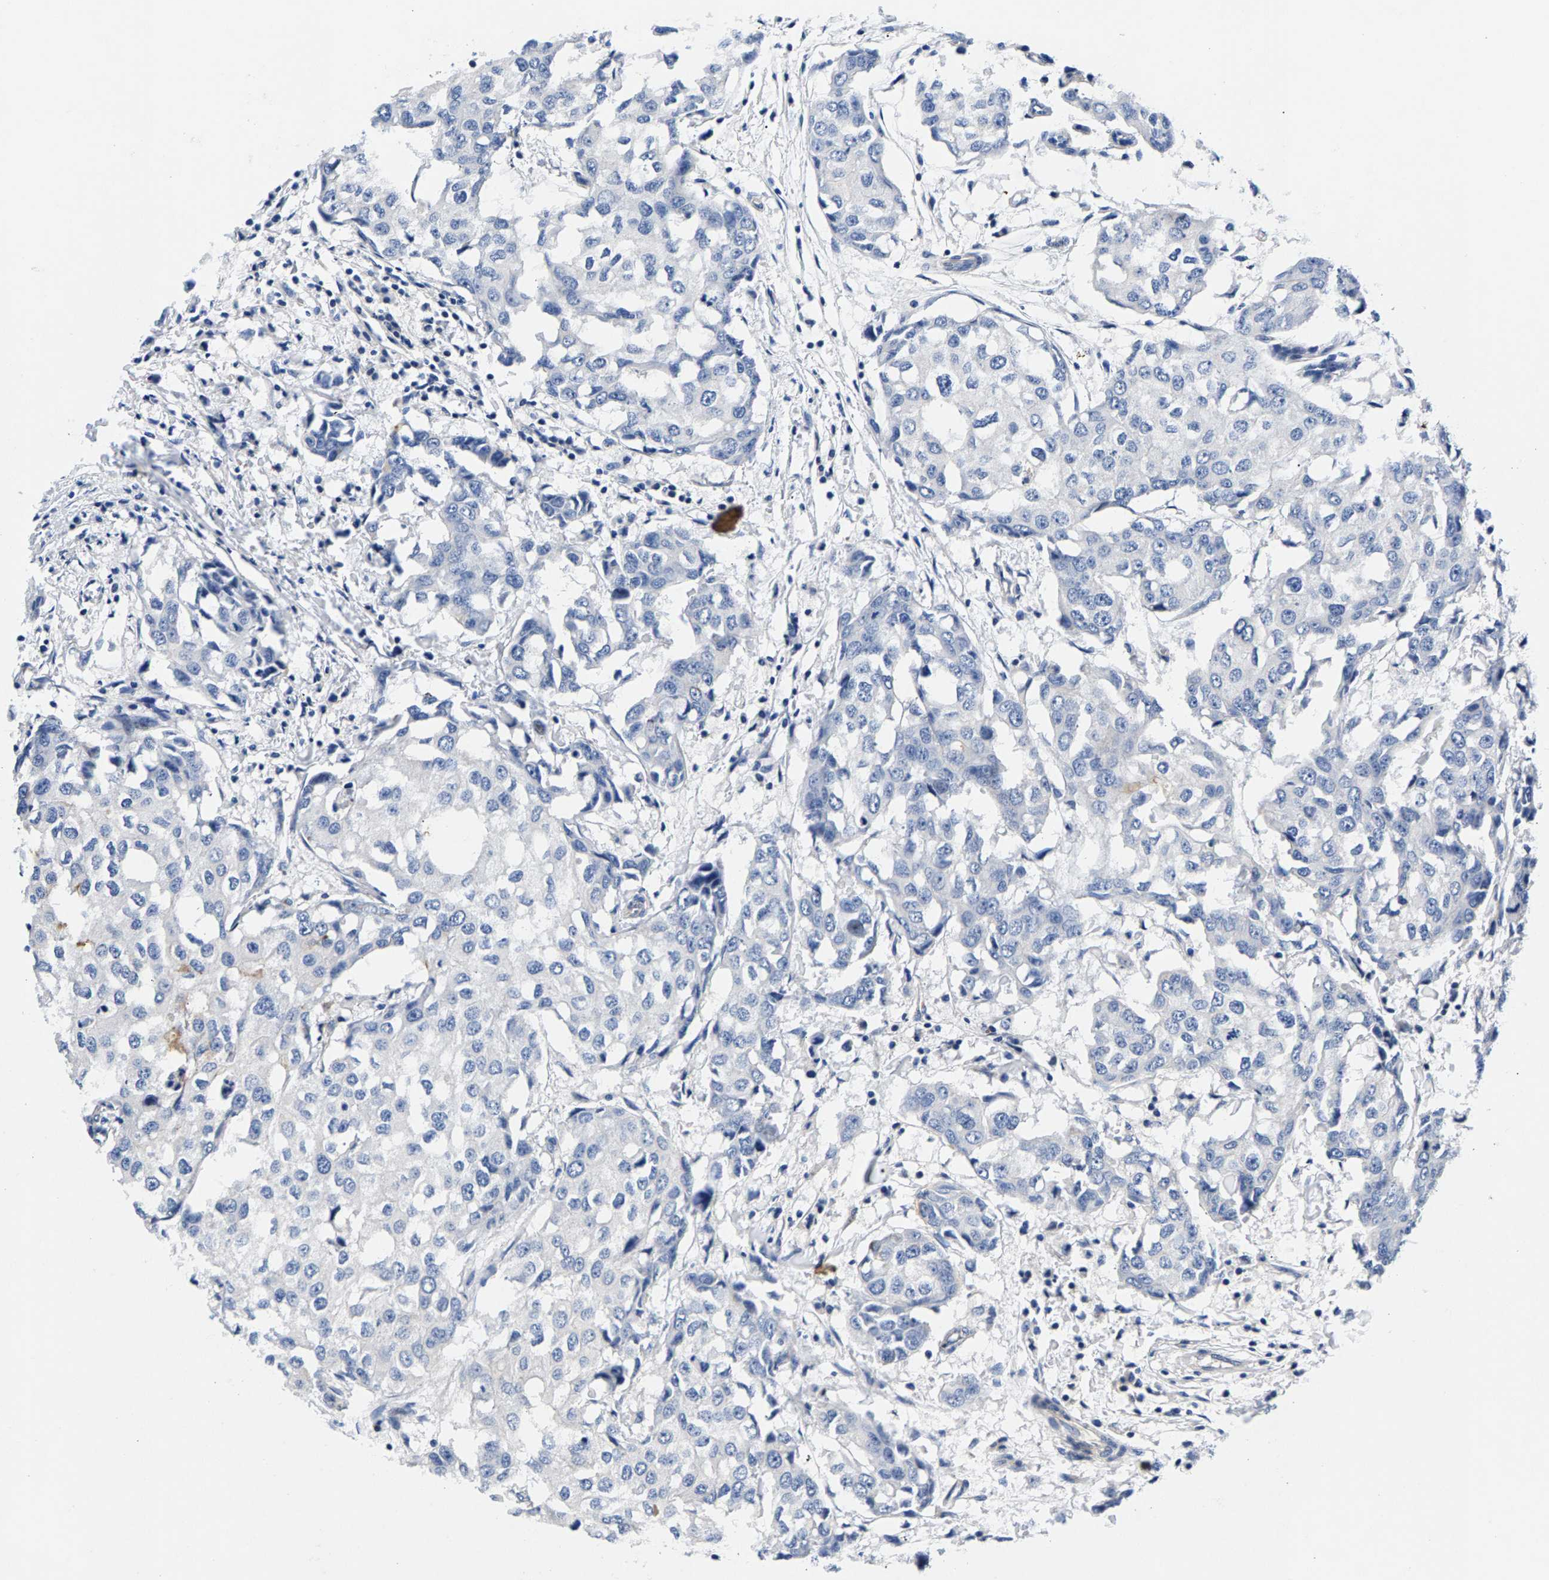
{"staining": {"intensity": "negative", "quantity": "none", "location": "none"}, "tissue": "breast cancer", "cell_type": "Tumor cells", "image_type": "cancer", "snomed": [{"axis": "morphology", "description": "Duct carcinoma"}, {"axis": "topography", "description": "Breast"}], "caption": "Protein analysis of breast cancer exhibits no significant staining in tumor cells.", "gene": "P2RY4", "patient": {"sex": "female", "age": 27}}